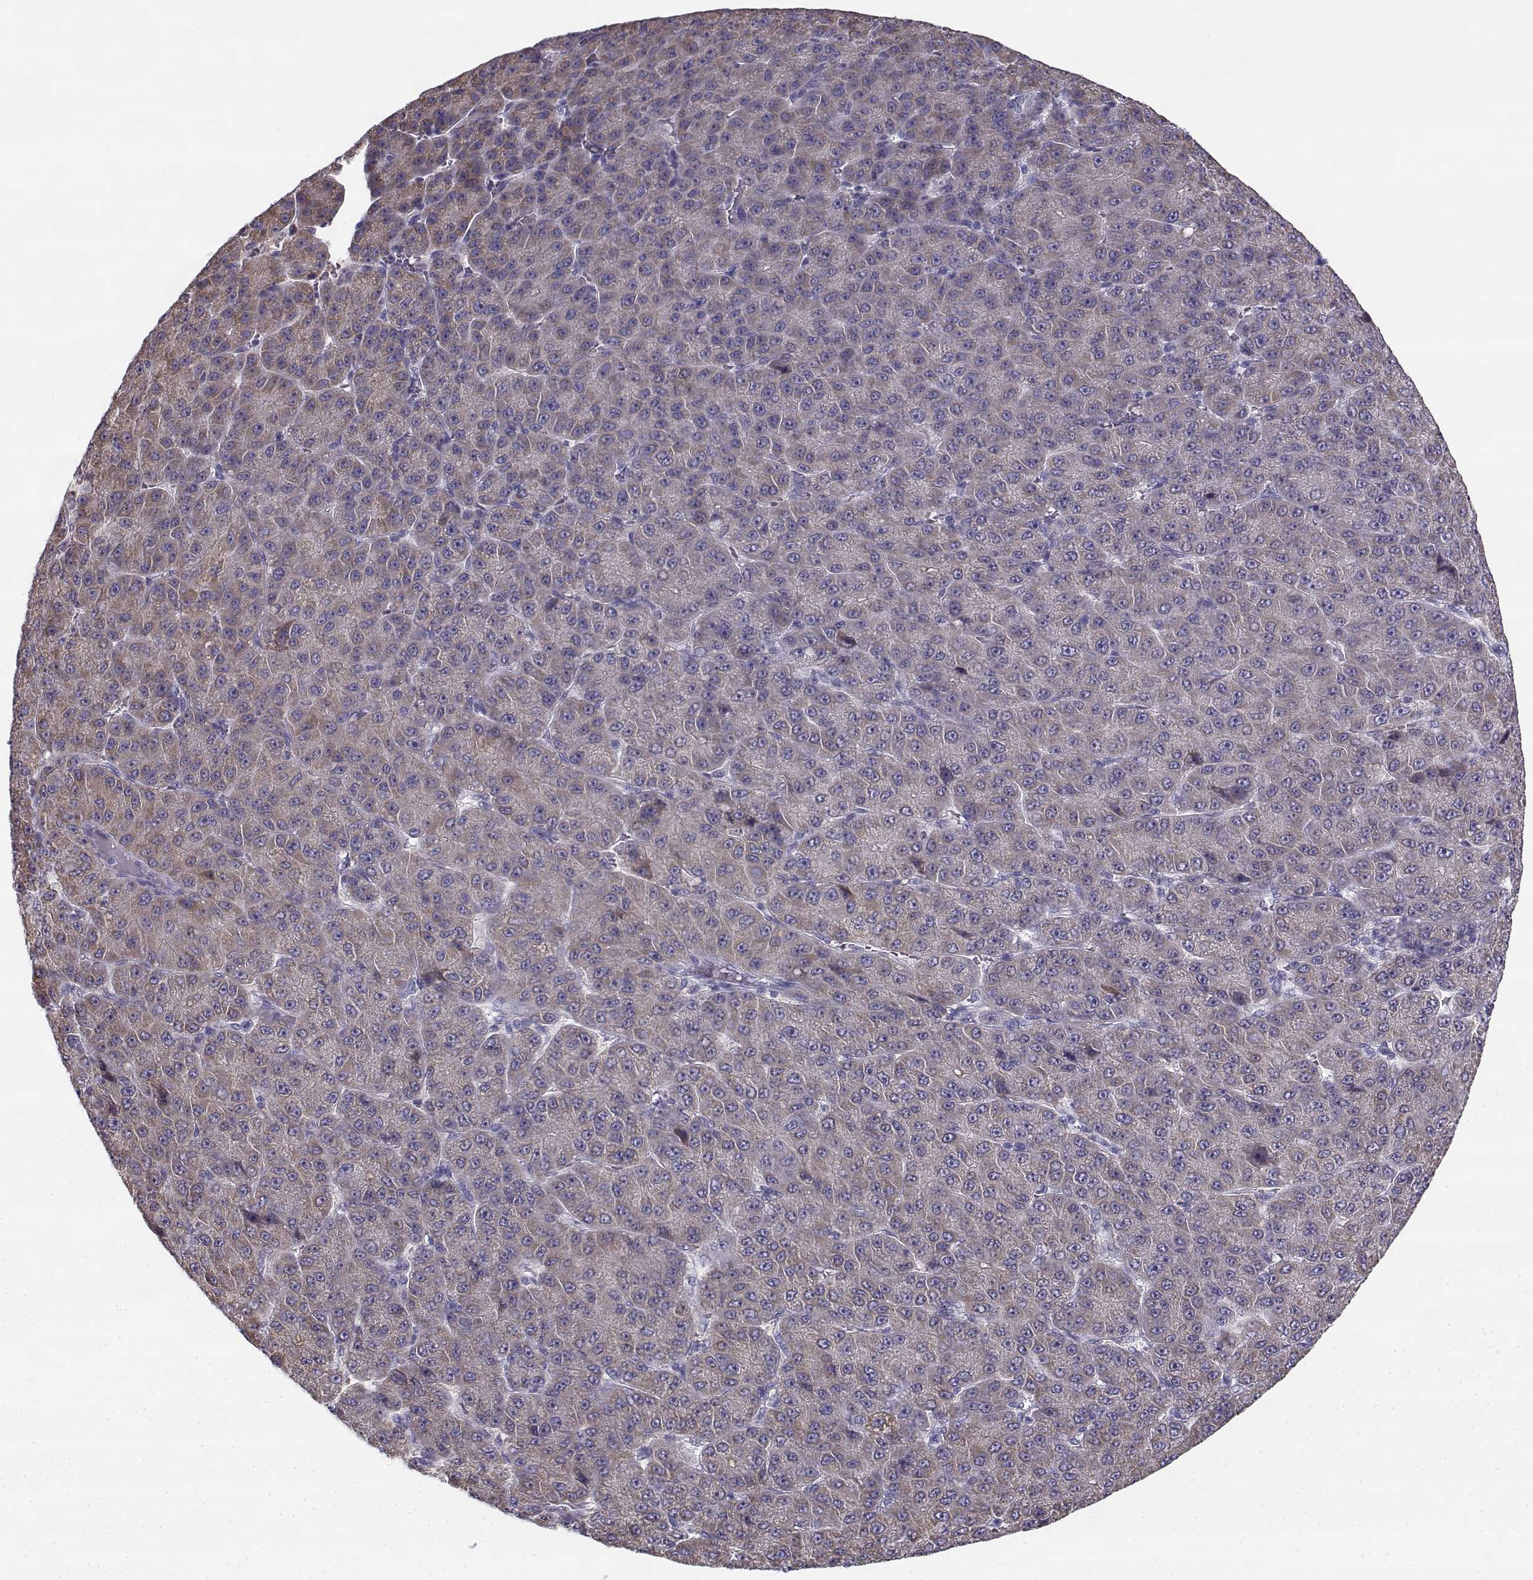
{"staining": {"intensity": "weak", "quantity": ">75%", "location": "cytoplasmic/membranous"}, "tissue": "liver cancer", "cell_type": "Tumor cells", "image_type": "cancer", "snomed": [{"axis": "morphology", "description": "Carcinoma, Hepatocellular, NOS"}, {"axis": "topography", "description": "Liver"}], "caption": "A micrograph of liver hepatocellular carcinoma stained for a protein displays weak cytoplasmic/membranous brown staining in tumor cells.", "gene": "CREB3L3", "patient": {"sex": "male", "age": 67}}